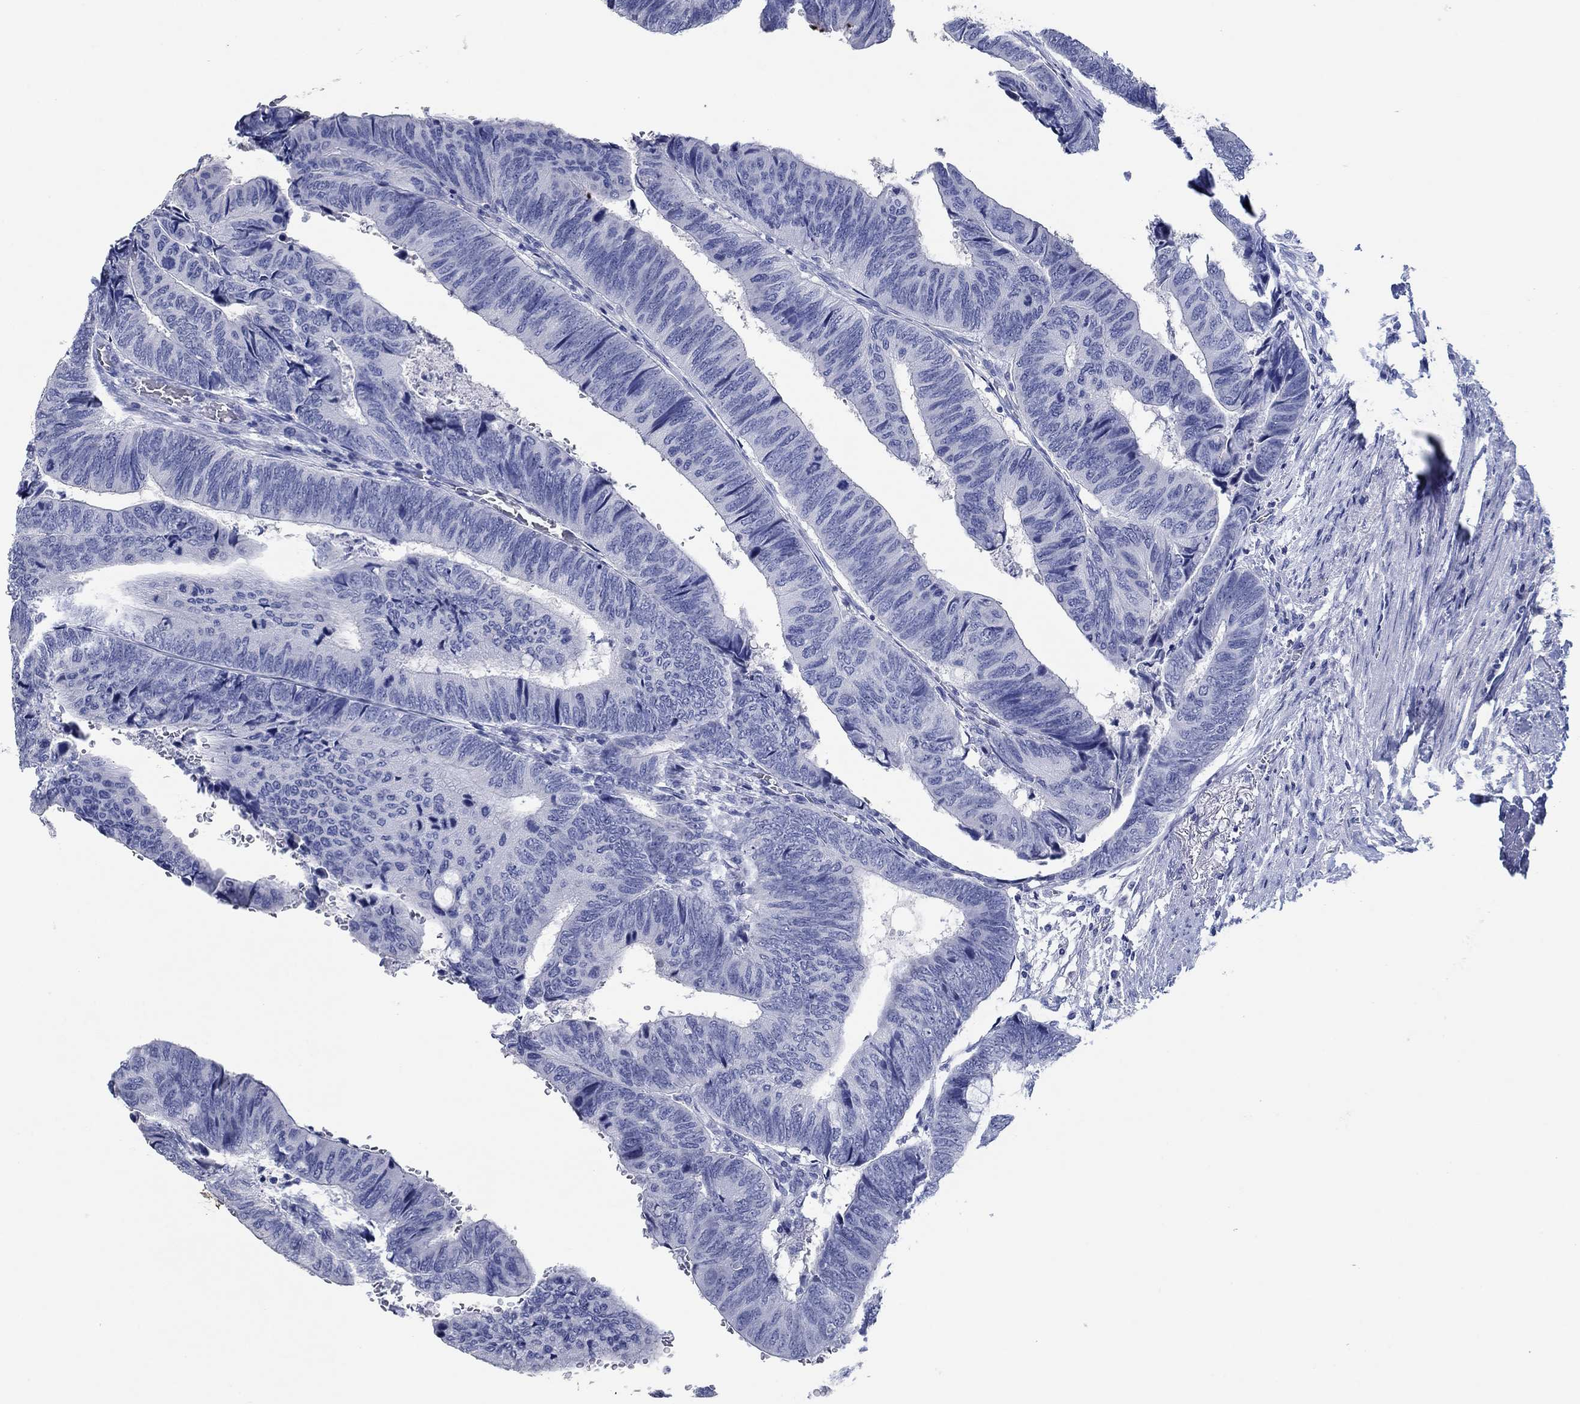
{"staining": {"intensity": "negative", "quantity": "none", "location": "none"}, "tissue": "colorectal cancer", "cell_type": "Tumor cells", "image_type": "cancer", "snomed": [{"axis": "morphology", "description": "Normal tissue, NOS"}, {"axis": "morphology", "description": "Adenocarcinoma, NOS"}, {"axis": "topography", "description": "Rectum"}, {"axis": "topography", "description": "Peripheral nerve tissue"}], "caption": "Colorectal cancer was stained to show a protein in brown. There is no significant positivity in tumor cells.", "gene": "POU5F1", "patient": {"sex": "male", "age": 92}}